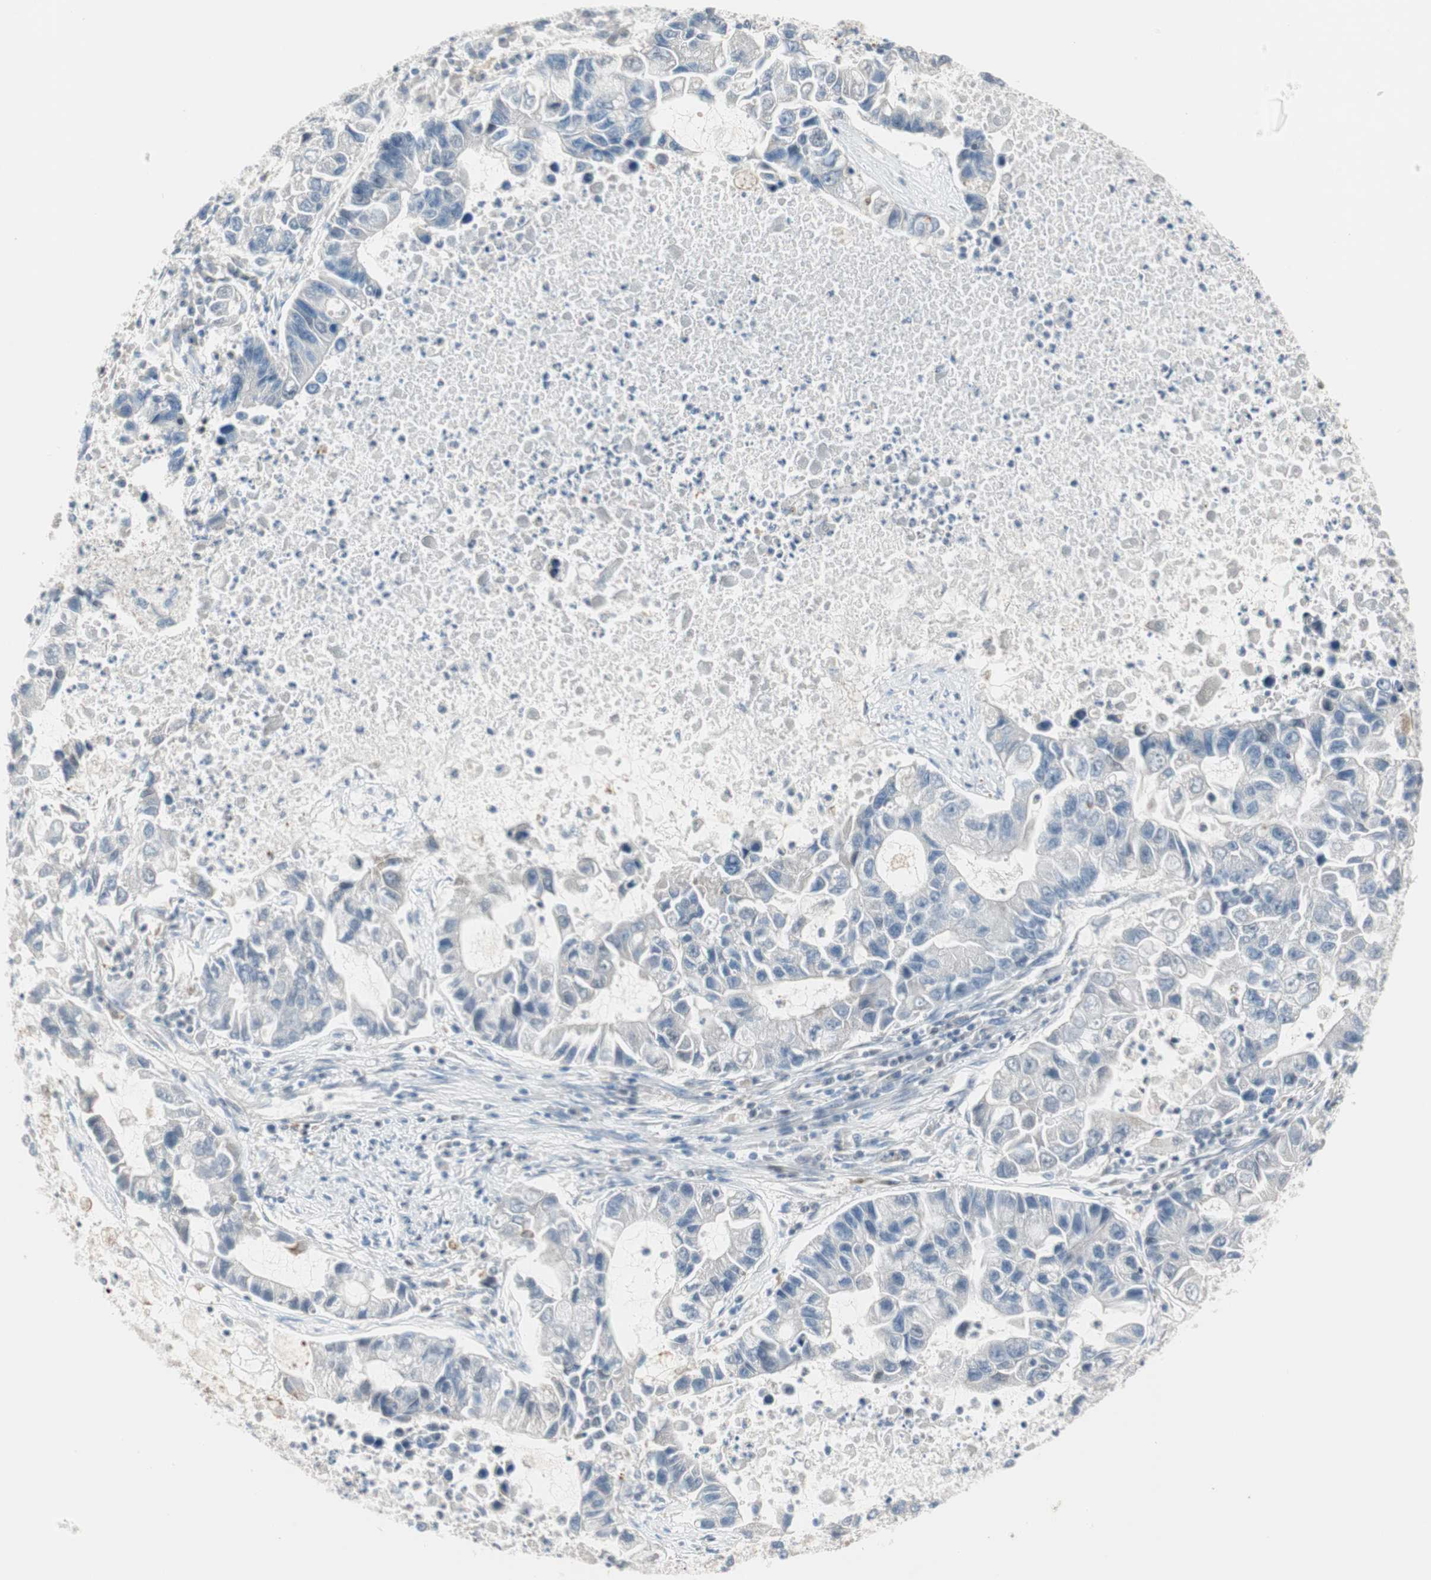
{"staining": {"intensity": "negative", "quantity": "none", "location": "none"}, "tissue": "lung cancer", "cell_type": "Tumor cells", "image_type": "cancer", "snomed": [{"axis": "morphology", "description": "Adenocarcinoma, NOS"}, {"axis": "topography", "description": "Lung"}], "caption": "Immunohistochemistry (IHC) of lung cancer demonstrates no positivity in tumor cells. (DAB (3,3'-diaminobenzidine) immunohistochemistry (IHC) visualized using brightfield microscopy, high magnification).", "gene": "PDZK1", "patient": {"sex": "female", "age": 51}}